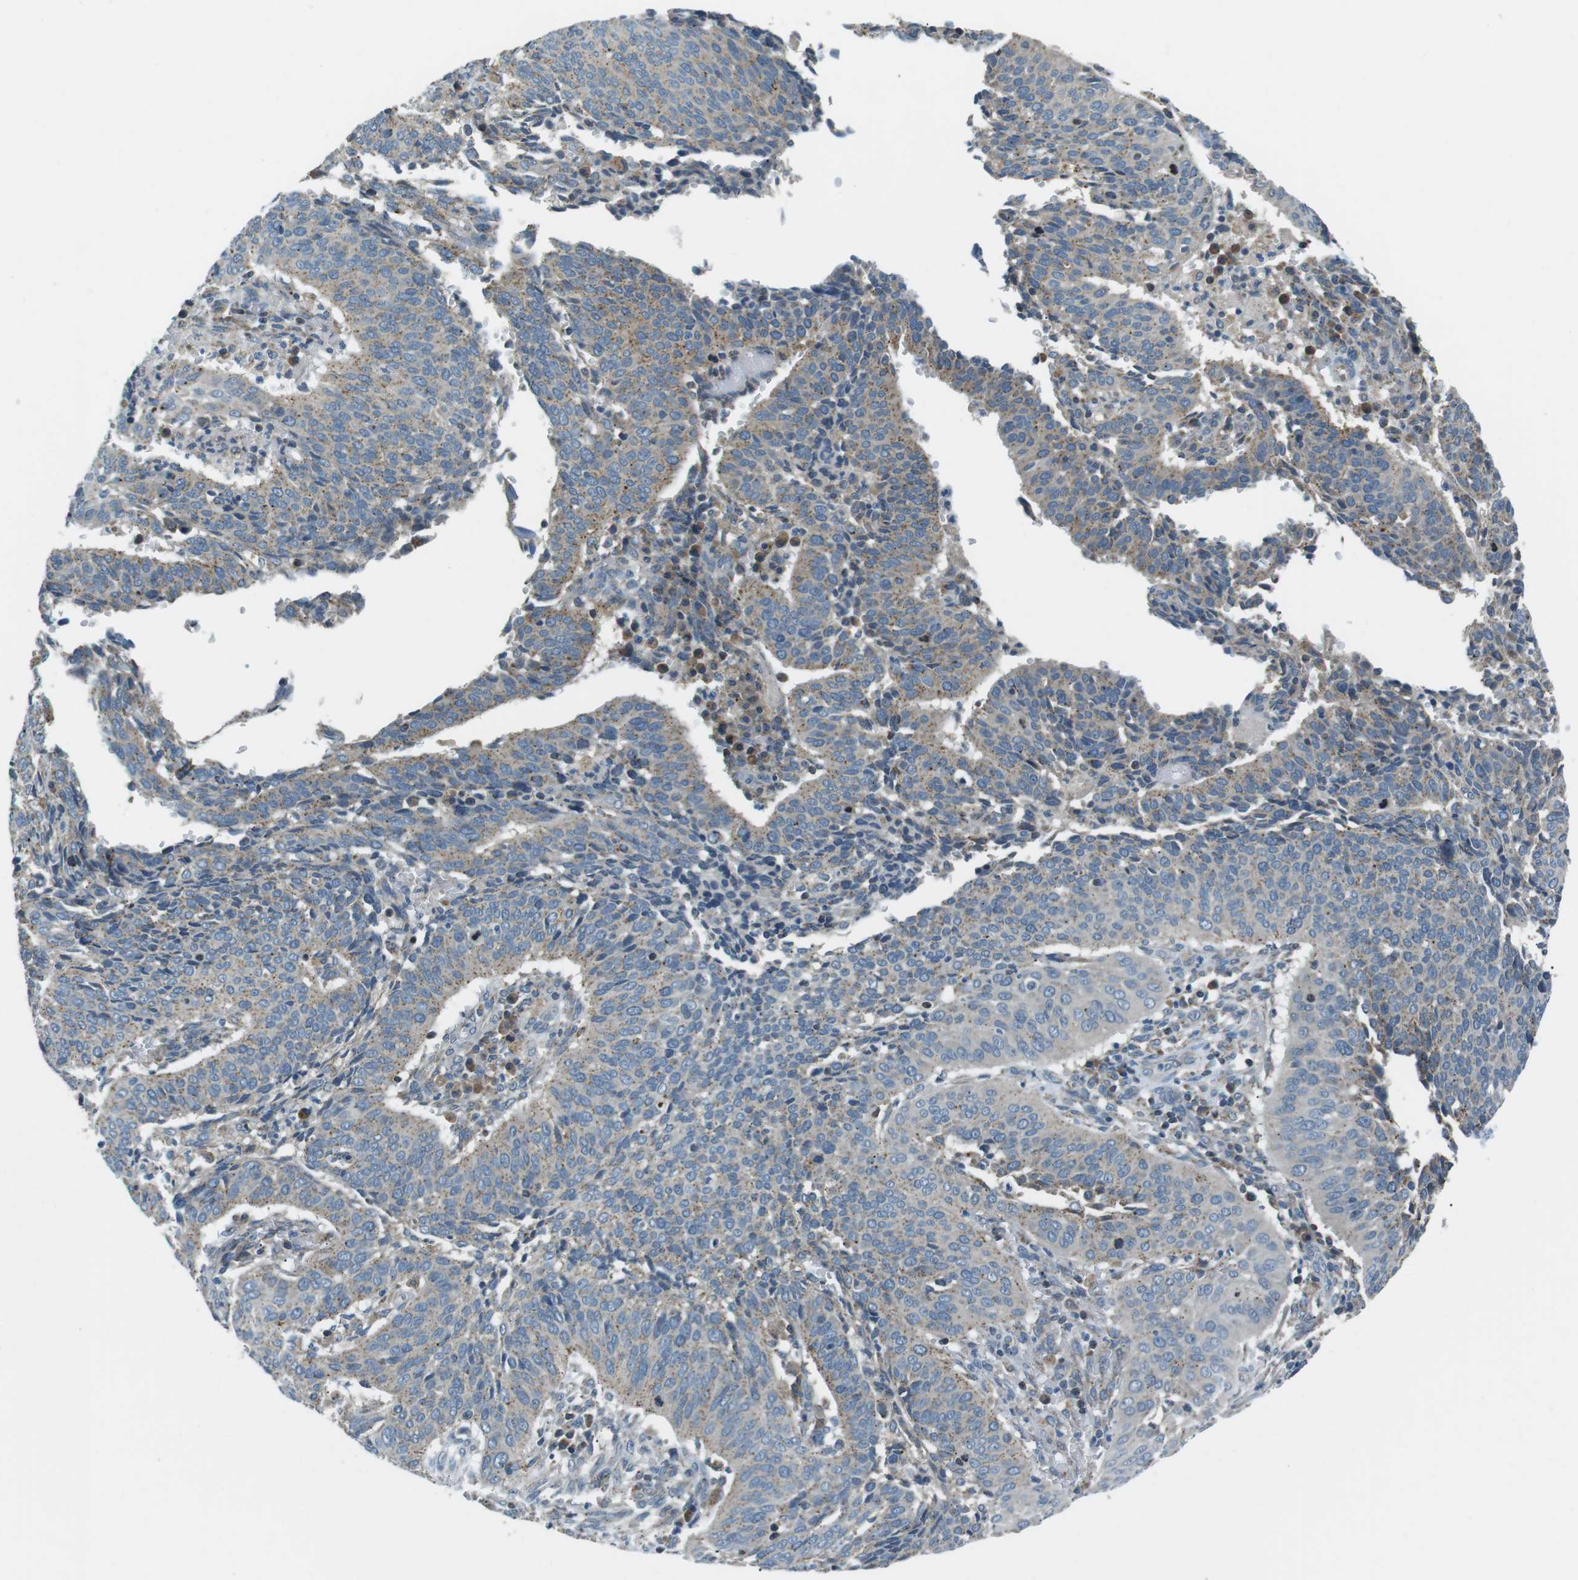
{"staining": {"intensity": "weak", "quantity": ">75%", "location": "cytoplasmic/membranous"}, "tissue": "cervical cancer", "cell_type": "Tumor cells", "image_type": "cancer", "snomed": [{"axis": "morphology", "description": "Normal tissue, NOS"}, {"axis": "morphology", "description": "Squamous cell carcinoma, NOS"}, {"axis": "topography", "description": "Cervix"}], "caption": "Protein expression analysis of human cervical cancer reveals weak cytoplasmic/membranous positivity in about >75% of tumor cells.", "gene": "FAM3B", "patient": {"sex": "female", "age": 39}}